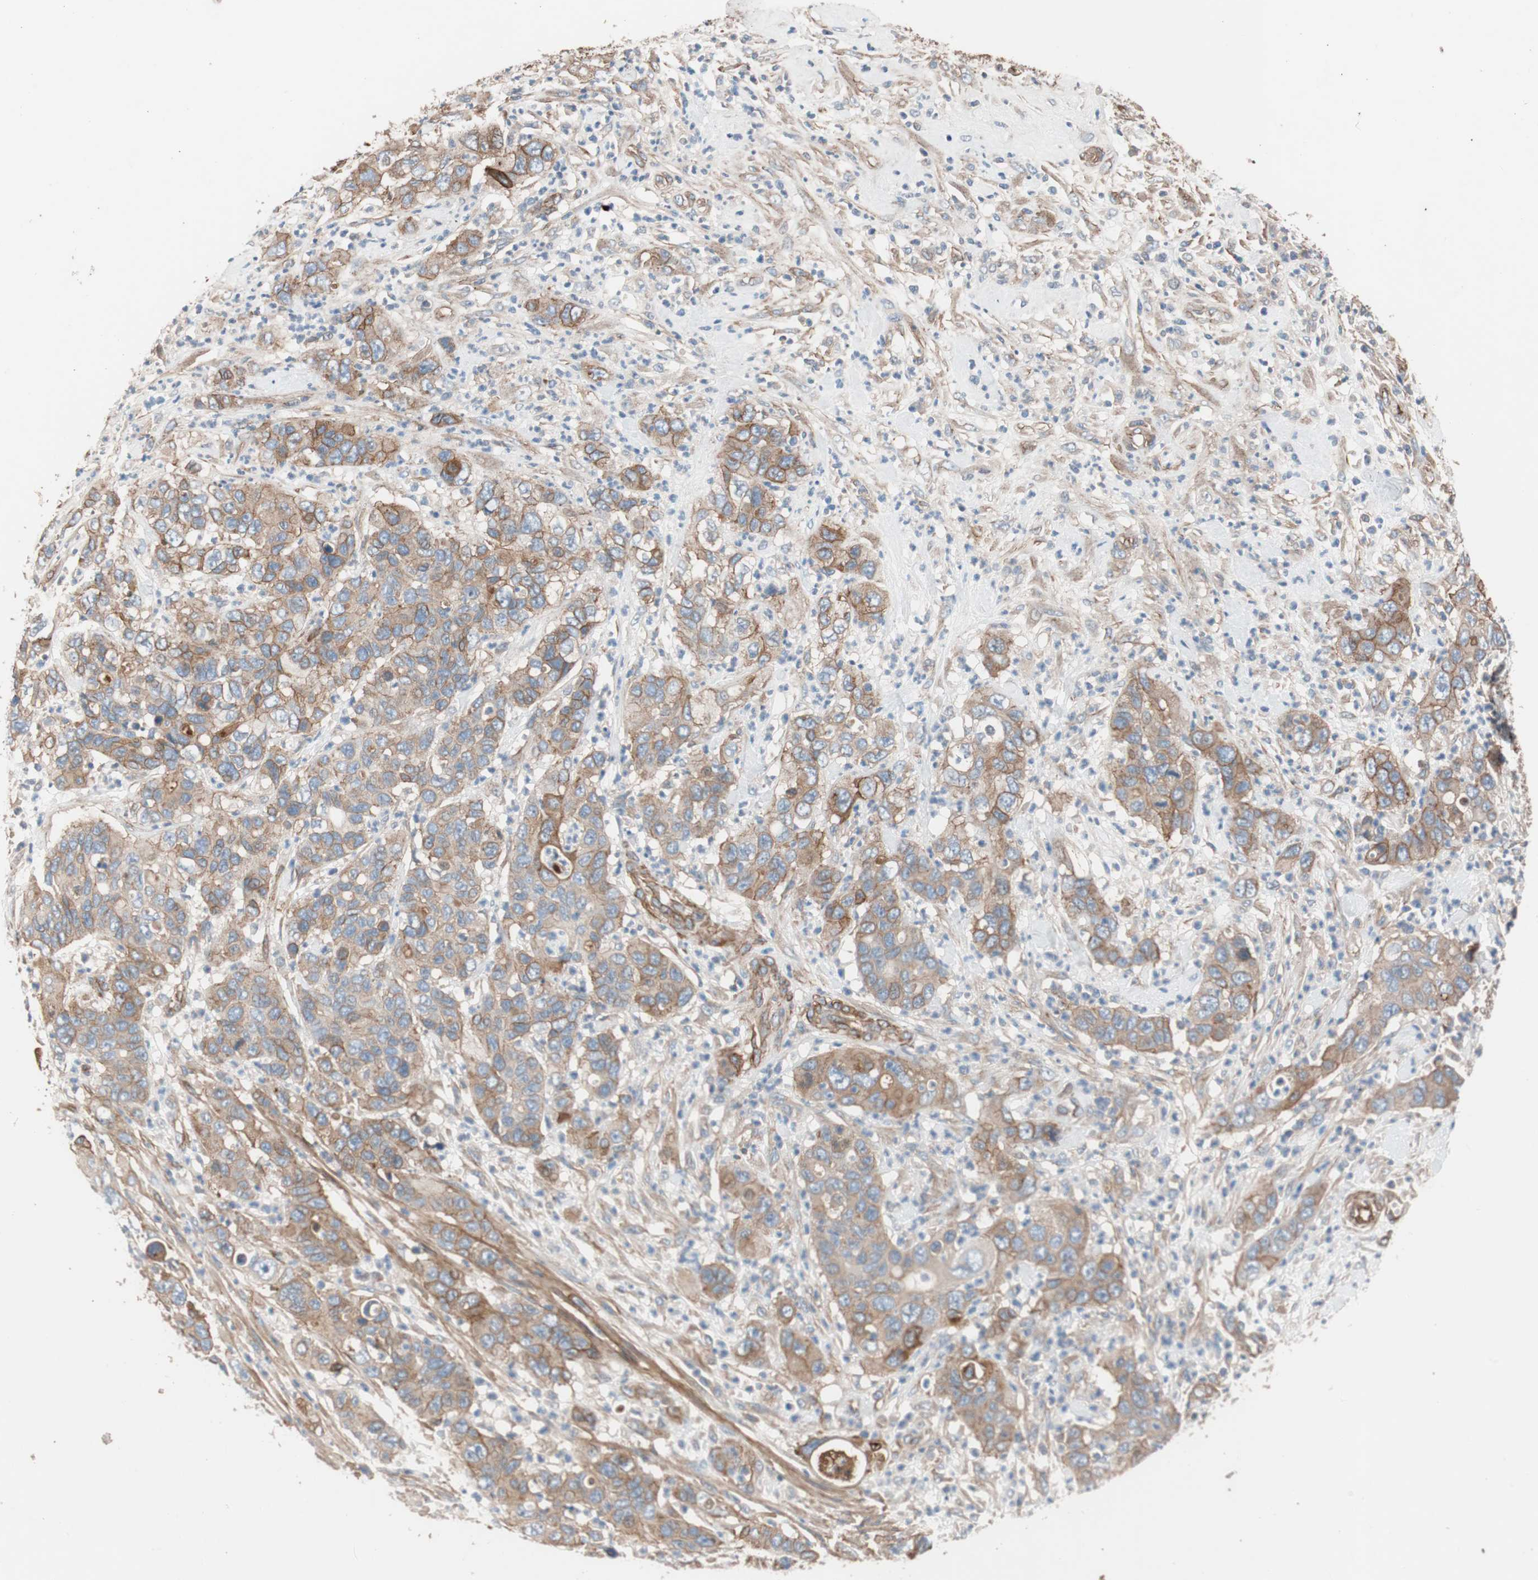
{"staining": {"intensity": "moderate", "quantity": "25%-75%", "location": "cytoplasmic/membranous"}, "tissue": "pancreatic cancer", "cell_type": "Tumor cells", "image_type": "cancer", "snomed": [{"axis": "morphology", "description": "Adenocarcinoma, NOS"}, {"axis": "topography", "description": "Pancreas"}], "caption": "This histopathology image exhibits adenocarcinoma (pancreatic) stained with immunohistochemistry (IHC) to label a protein in brown. The cytoplasmic/membranous of tumor cells show moderate positivity for the protein. Nuclei are counter-stained blue.", "gene": "SPINT1", "patient": {"sex": "female", "age": 71}}